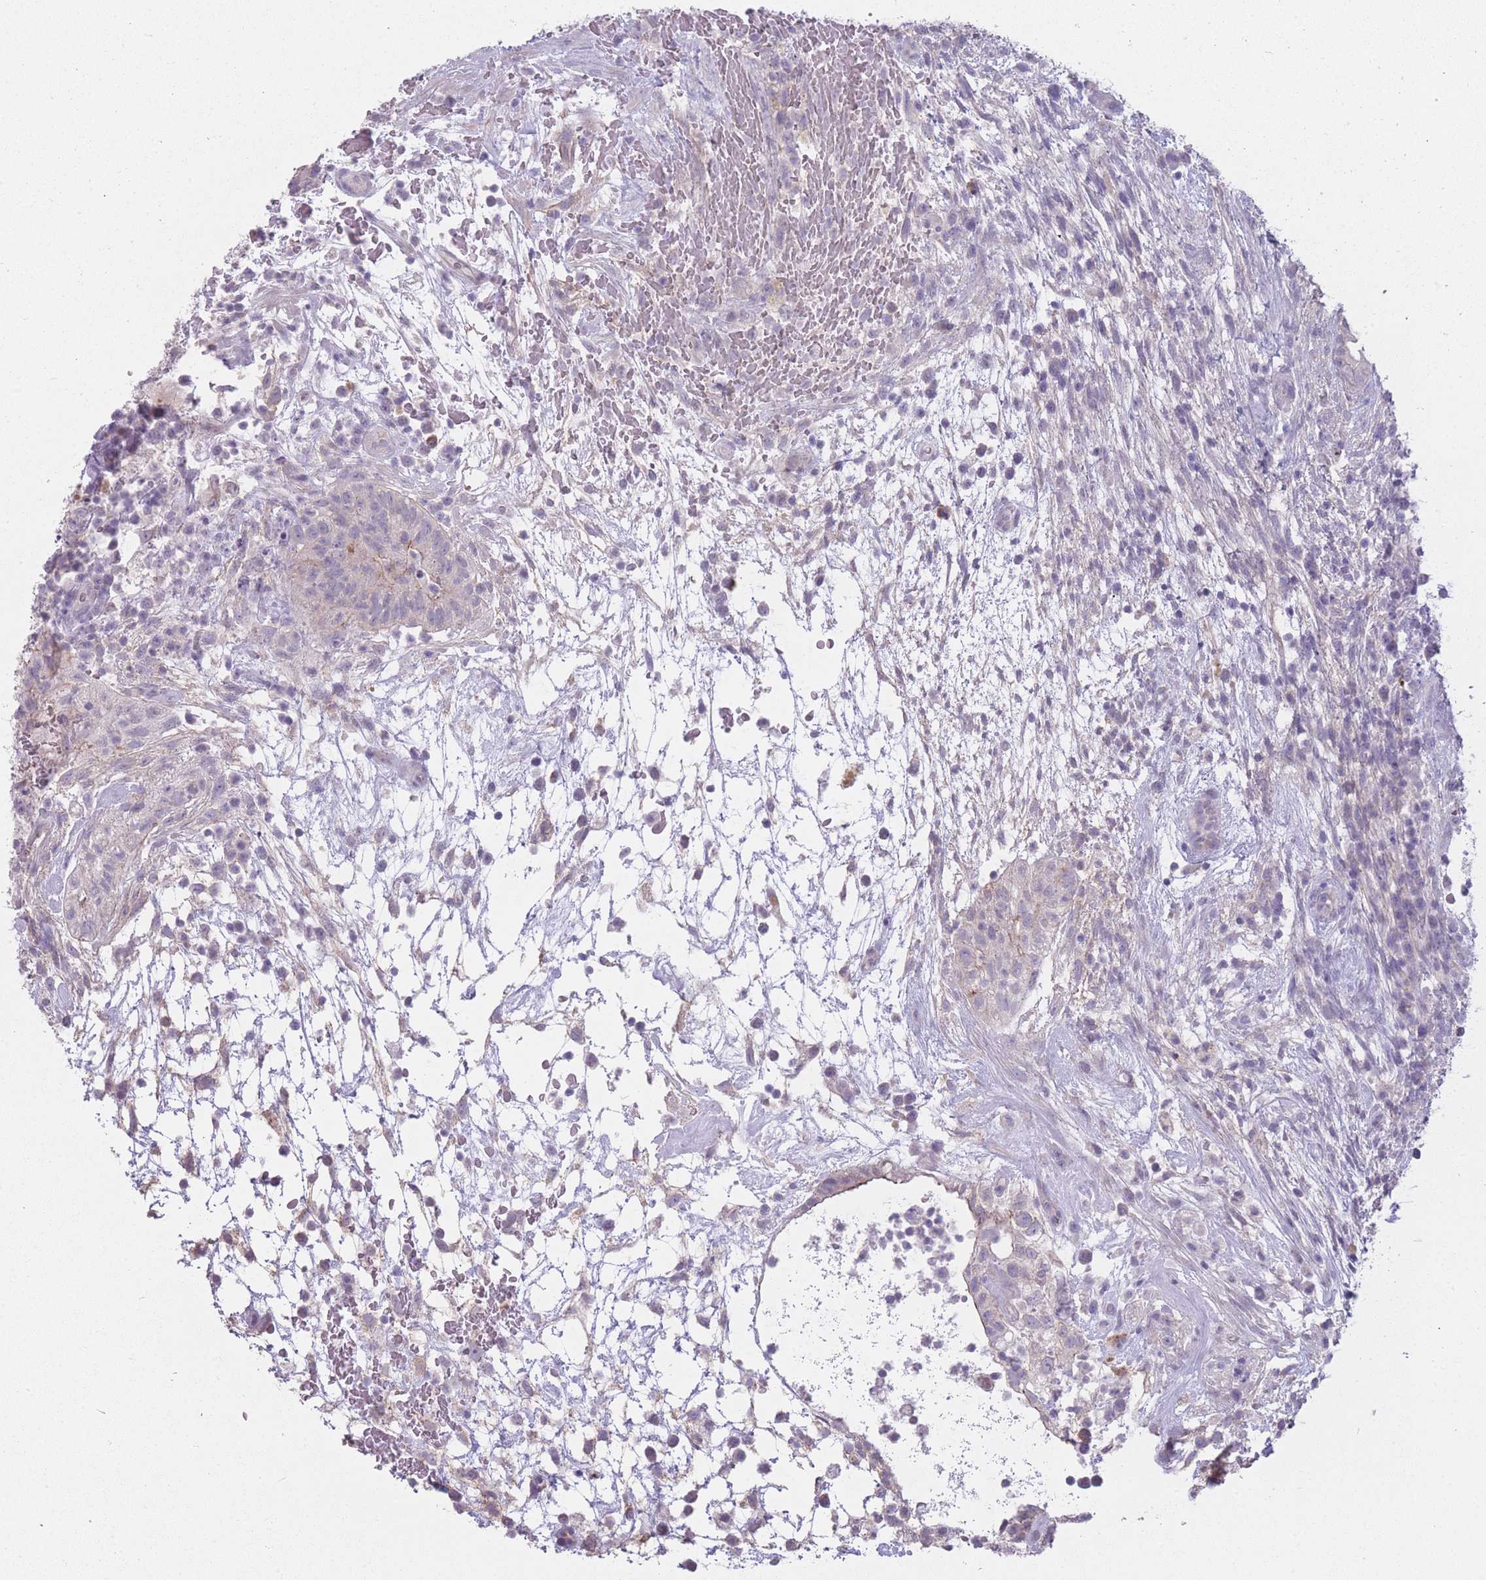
{"staining": {"intensity": "moderate", "quantity": "<25%", "location": "cytoplasmic/membranous"}, "tissue": "testis cancer", "cell_type": "Tumor cells", "image_type": "cancer", "snomed": [{"axis": "morphology", "description": "Normal tissue, NOS"}, {"axis": "morphology", "description": "Carcinoma, Embryonal, NOS"}, {"axis": "topography", "description": "Testis"}], "caption": "An IHC histopathology image of tumor tissue is shown. Protein staining in brown shows moderate cytoplasmic/membranous positivity in testis embryonal carcinoma within tumor cells.", "gene": "DCANP1", "patient": {"sex": "male", "age": 32}}